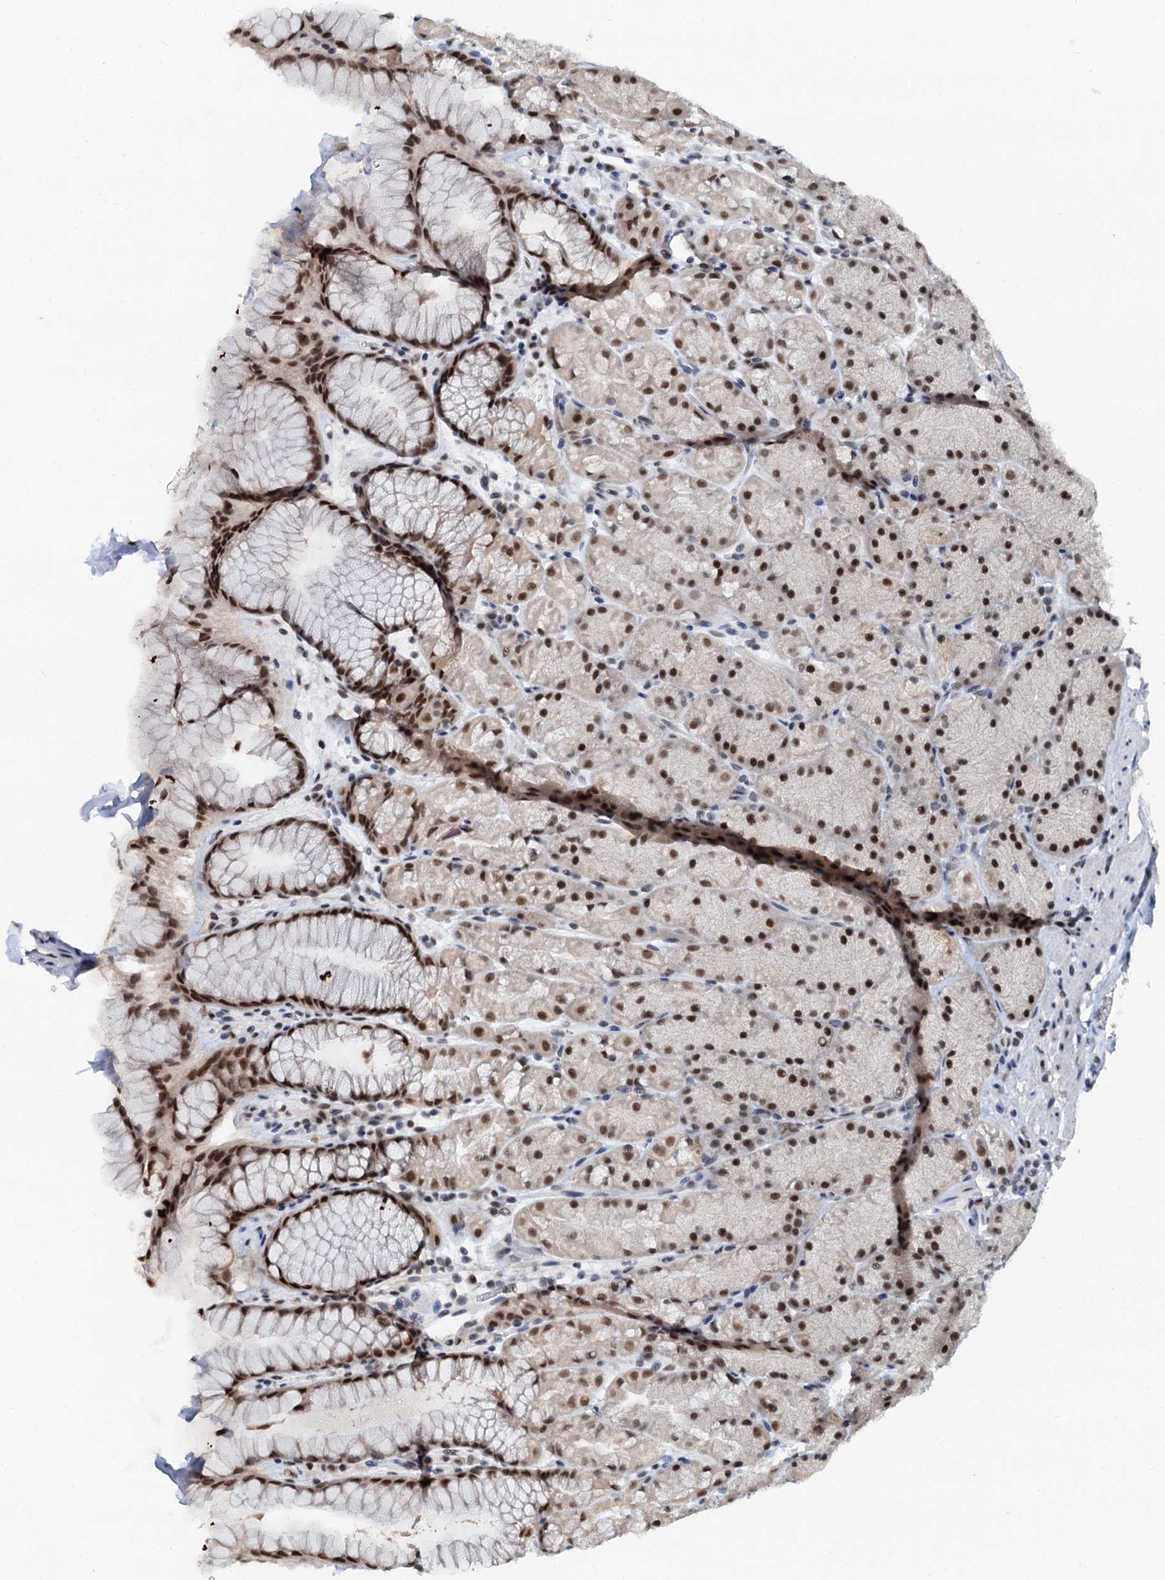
{"staining": {"intensity": "strong", "quantity": ">75%", "location": "nuclear"}, "tissue": "stomach", "cell_type": "Glandular cells", "image_type": "normal", "snomed": [{"axis": "morphology", "description": "Normal tissue, NOS"}, {"axis": "topography", "description": "Stomach, upper"}, {"axis": "topography", "description": "Stomach, lower"}], "caption": "Immunohistochemical staining of normal stomach exhibits >75% levels of strong nuclear protein staining in approximately >75% of glandular cells. (Brightfield microscopy of DAB IHC at high magnification).", "gene": "SNRPD1", "patient": {"sex": "male", "age": 67}}